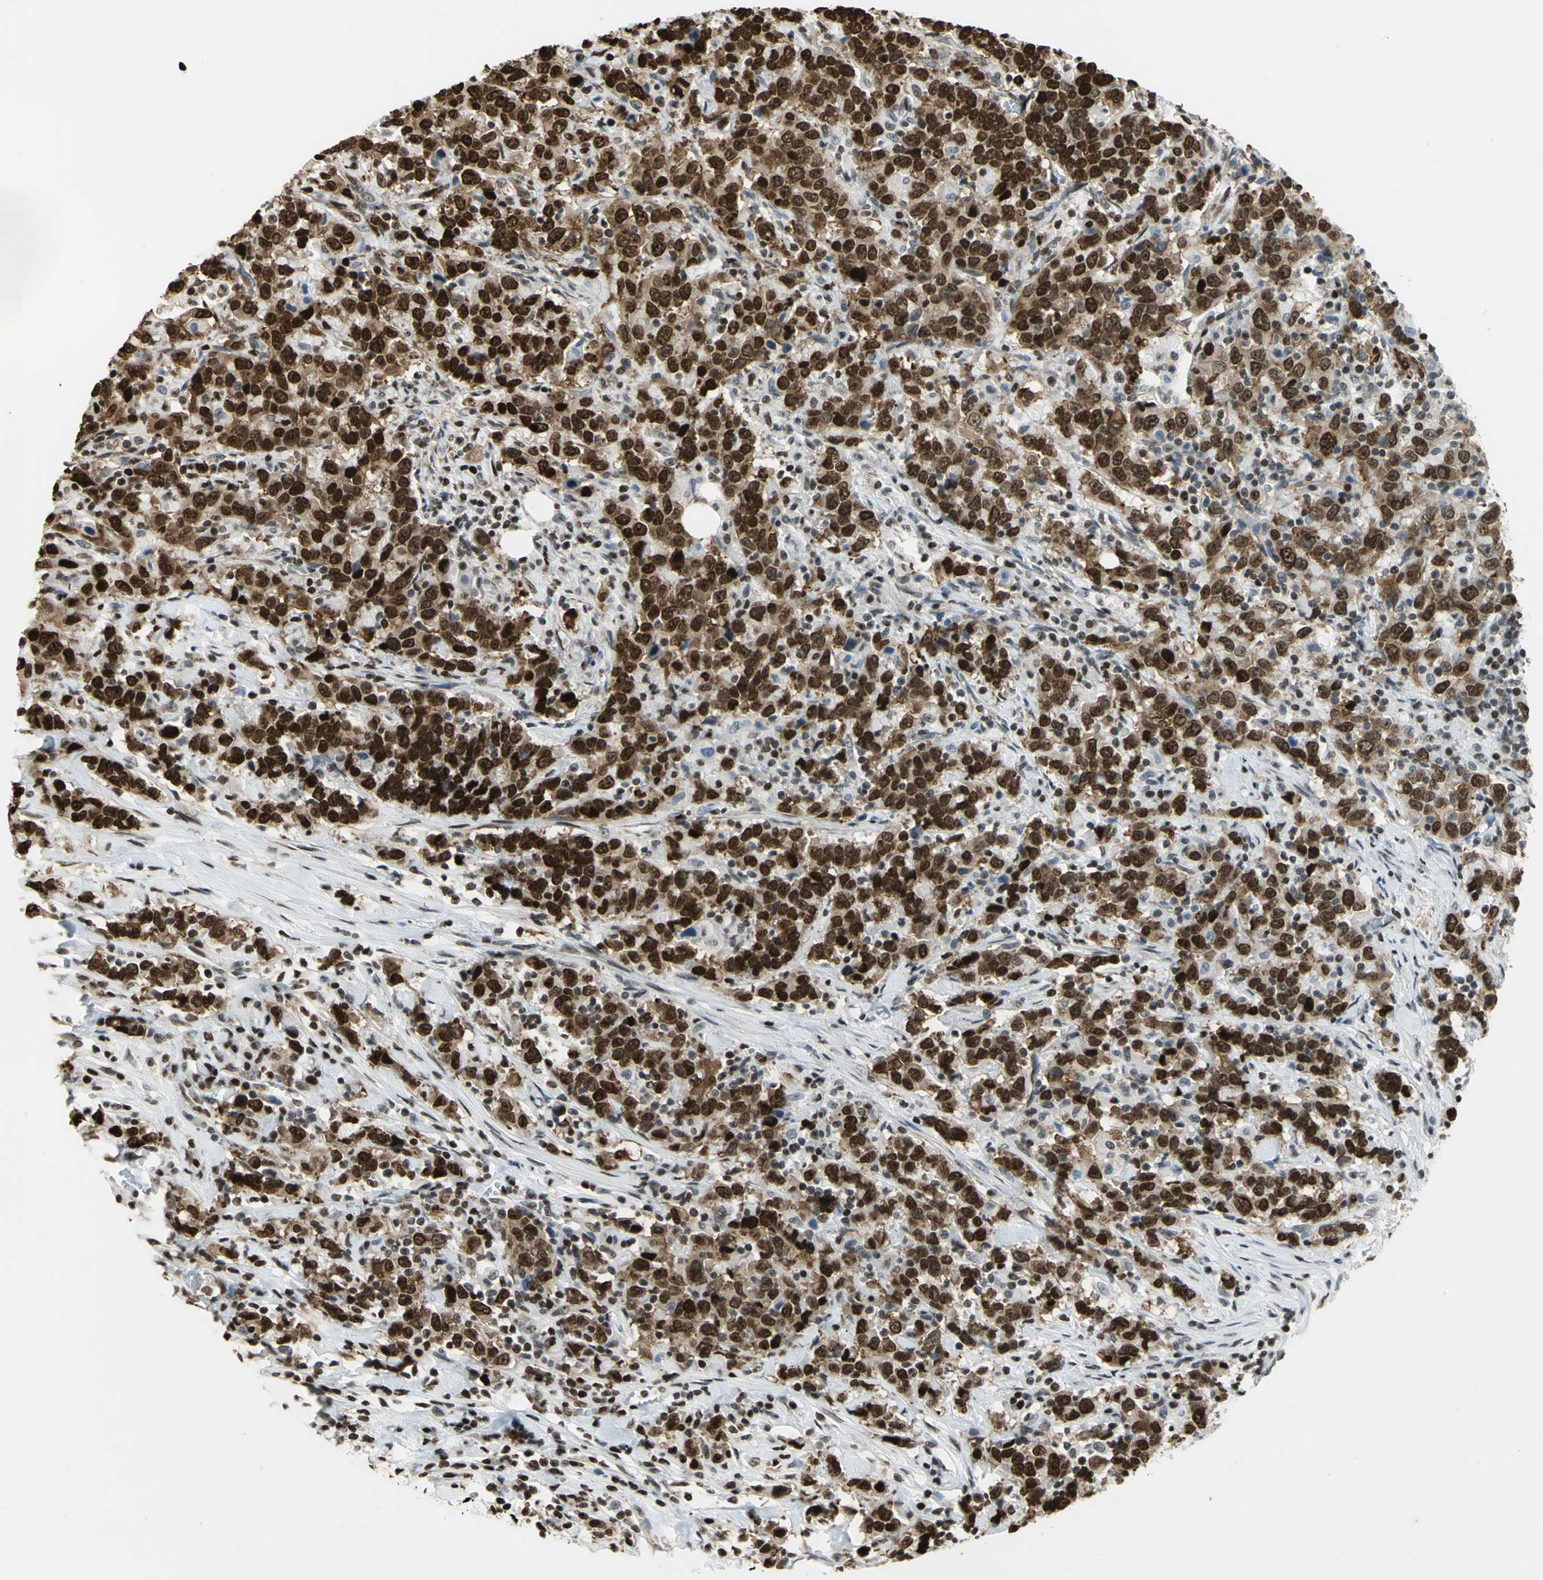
{"staining": {"intensity": "strong", "quantity": ">75%", "location": "cytoplasmic/membranous,nuclear"}, "tissue": "urothelial cancer", "cell_type": "Tumor cells", "image_type": "cancer", "snomed": [{"axis": "morphology", "description": "Urothelial carcinoma, High grade"}, {"axis": "topography", "description": "Urinary bladder"}], "caption": "Immunohistochemistry of urothelial carcinoma (high-grade) exhibits high levels of strong cytoplasmic/membranous and nuclear positivity in approximately >75% of tumor cells.", "gene": "HMGB1", "patient": {"sex": "male", "age": 61}}